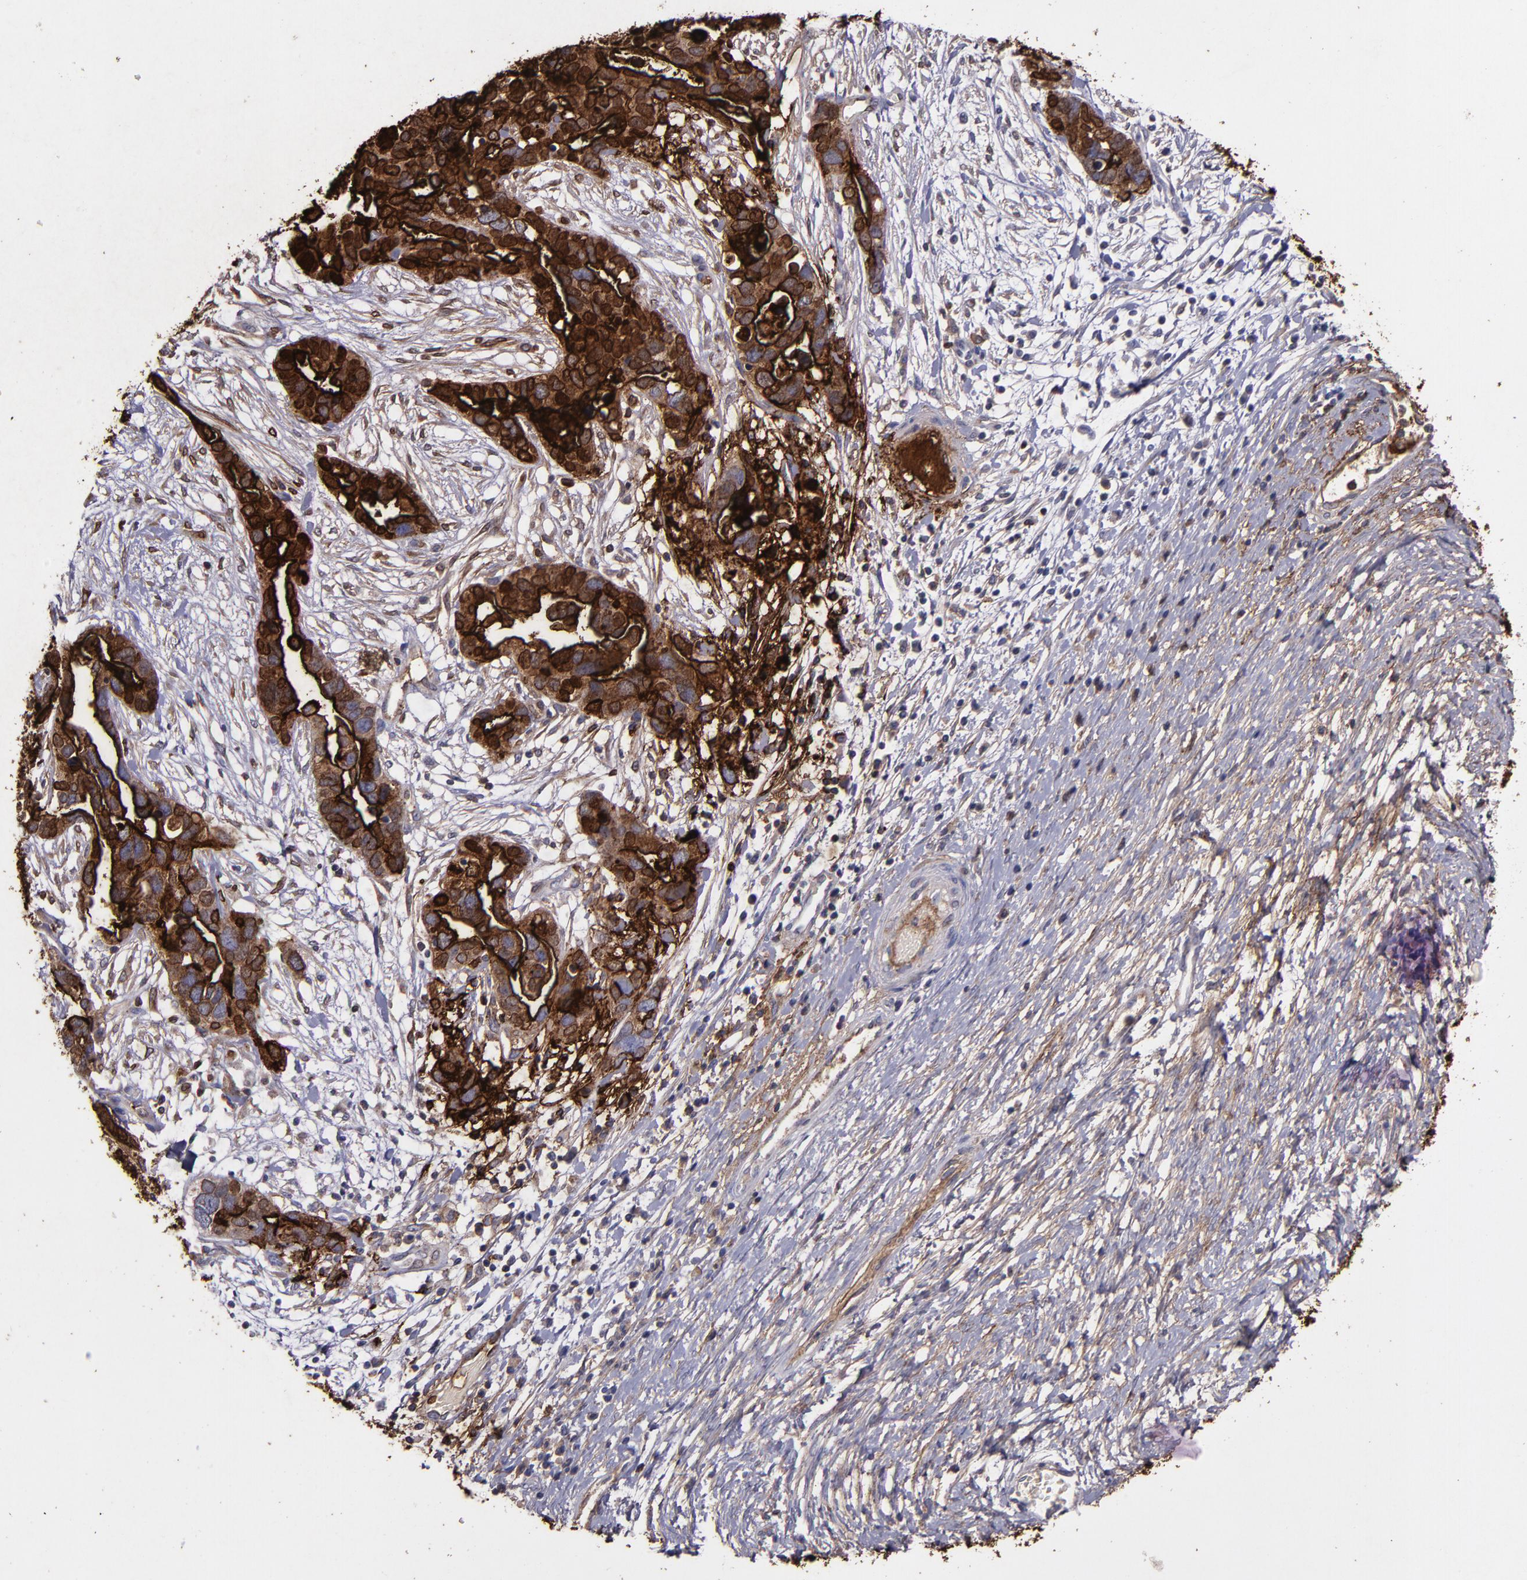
{"staining": {"intensity": "strong", "quantity": ">75%", "location": "cytoplasmic/membranous,nuclear"}, "tissue": "ovarian cancer", "cell_type": "Tumor cells", "image_type": "cancer", "snomed": [{"axis": "morphology", "description": "Cystadenocarcinoma, serous, NOS"}, {"axis": "topography", "description": "Ovary"}], "caption": "Strong cytoplasmic/membranous and nuclear staining is seen in approximately >75% of tumor cells in ovarian serous cystadenocarcinoma.", "gene": "MFGE8", "patient": {"sex": "female", "age": 54}}